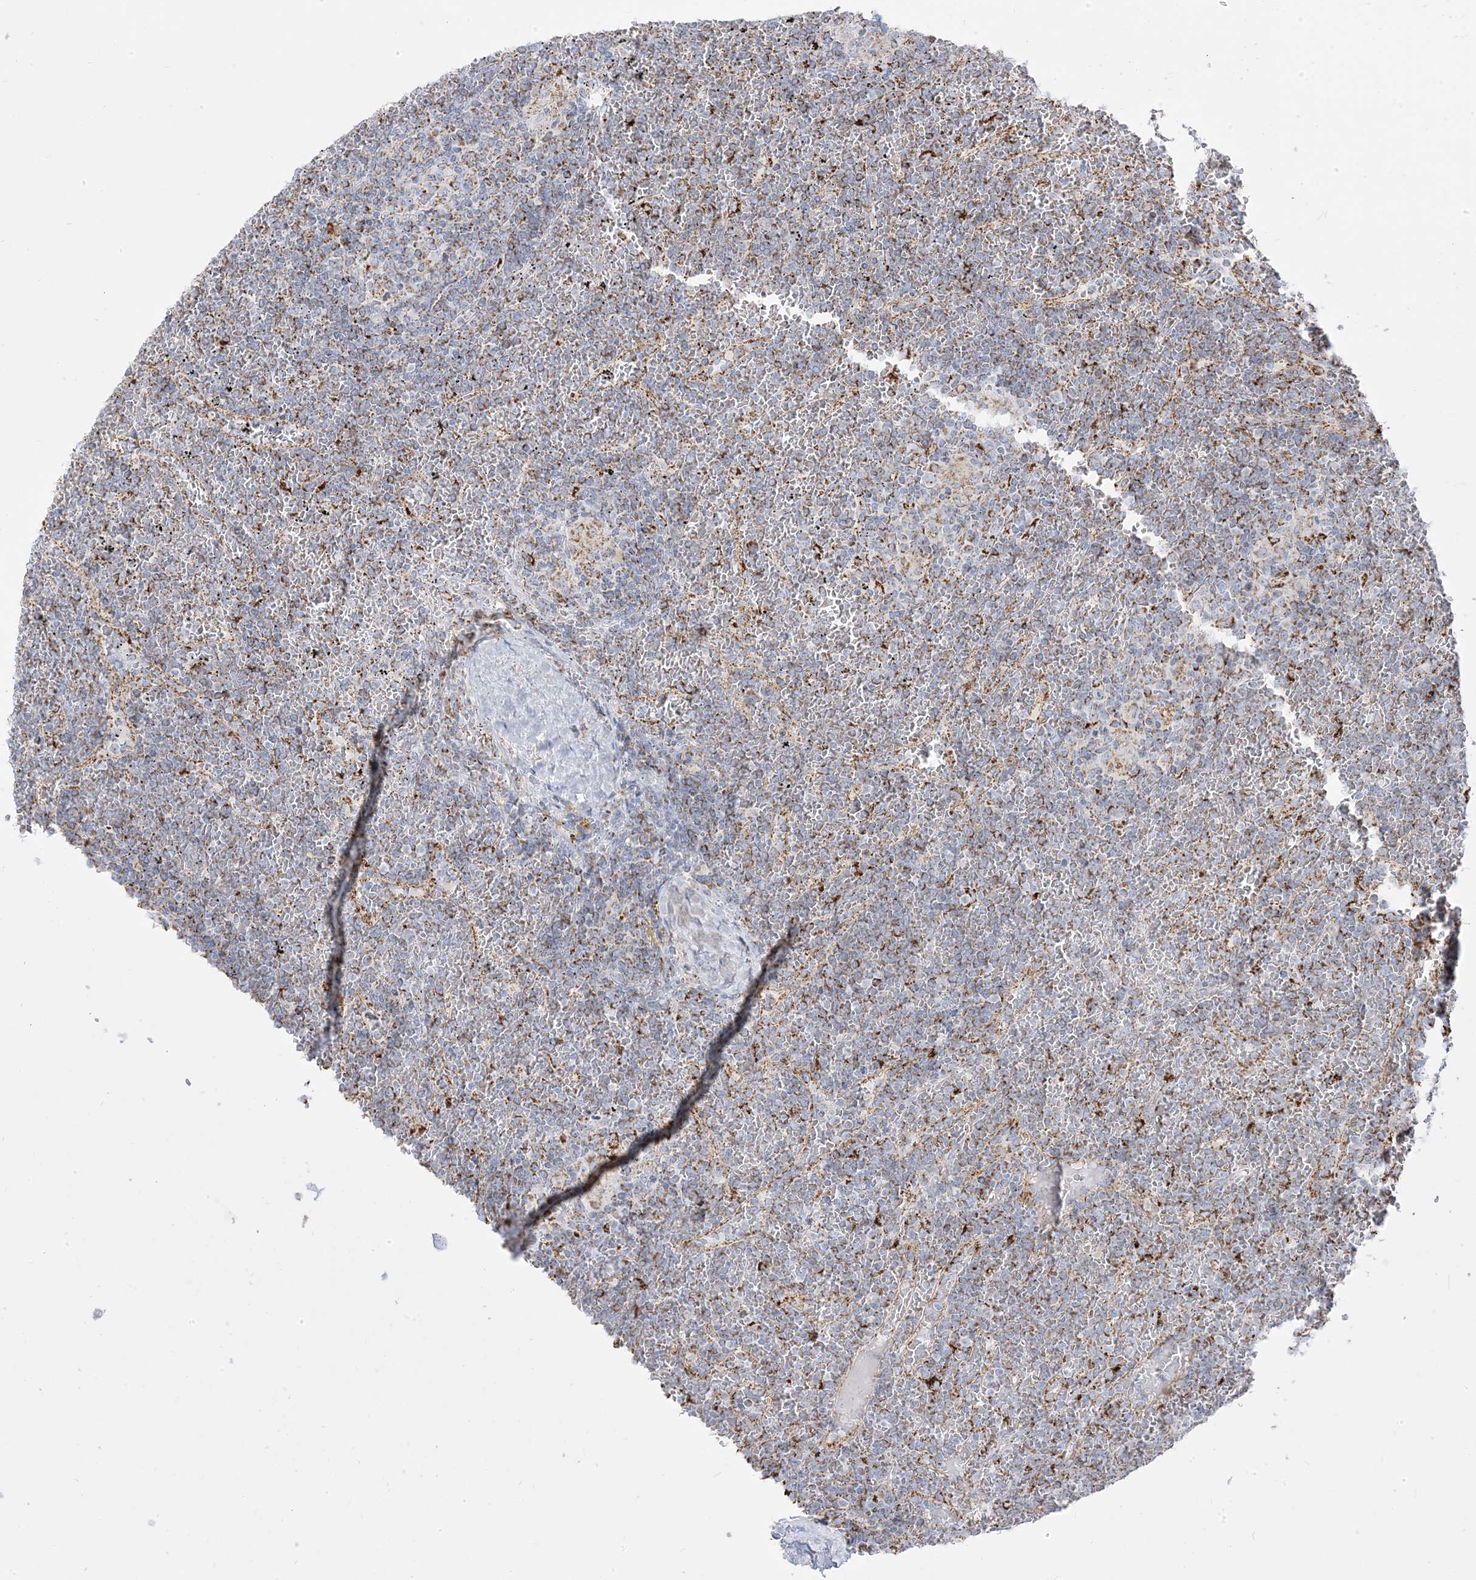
{"staining": {"intensity": "moderate", "quantity": ">75%", "location": "cytoplasmic/membranous"}, "tissue": "lymphoma", "cell_type": "Tumor cells", "image_type": "cancer", "snomed": [{"axis": "morphology", "description": "Malignant lymphoma, non-Hodgkin's type, Low grade"}, {"axis": "topography", "description": "Spleen"}], "caption": "This photomicrograph shows immunohistochemistry staining of human lymphoma, with medium moderate cytoplasmic/membranous expression in approximately >75% of tumor cells.", "gene": "PCCB", "patient": {"sex": "female", "age": 19}}